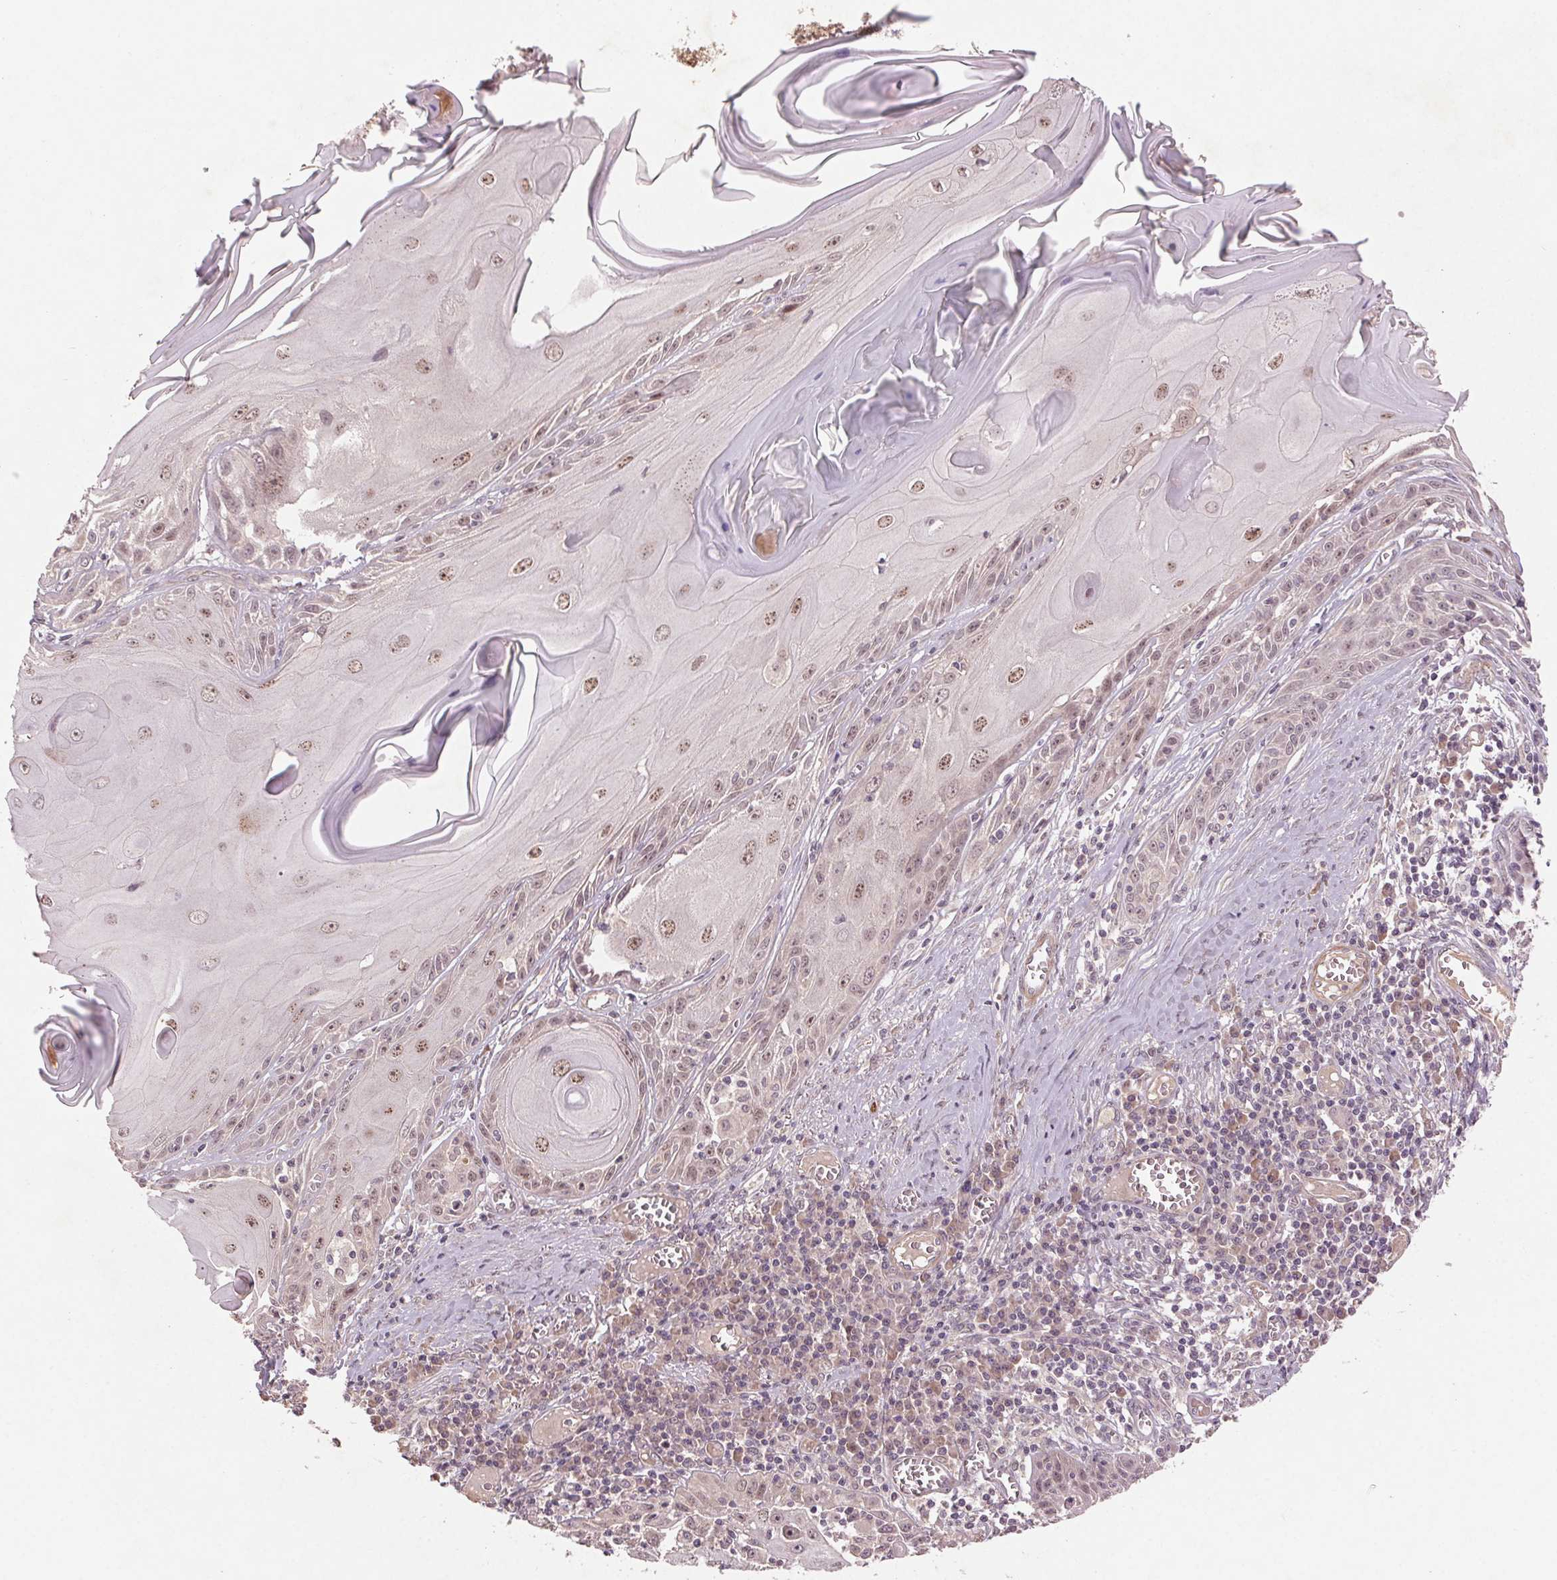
{"staining": {"intensity": "weak", "quantity": "25%-75%", "location": "nuclear"}, "tissue": "skin cancer", "cell_type": "Tumor cells", "image_type": "cancer", "snomed": [{"axis": "morphology", "description": "Squamous cell carcinoma, NOS"}, {"axis": "topography", "description": "Skin"}, {"axis": "topography", "description": "Vulva"}], "caption": "Protein staining of squamous cell carcinoma (skin) tissue reveals weak nuclear staining in about 25%-75% of tumor cells.", "gene": "SMLR1", "patient": {"sex": "female", "age": 85}}